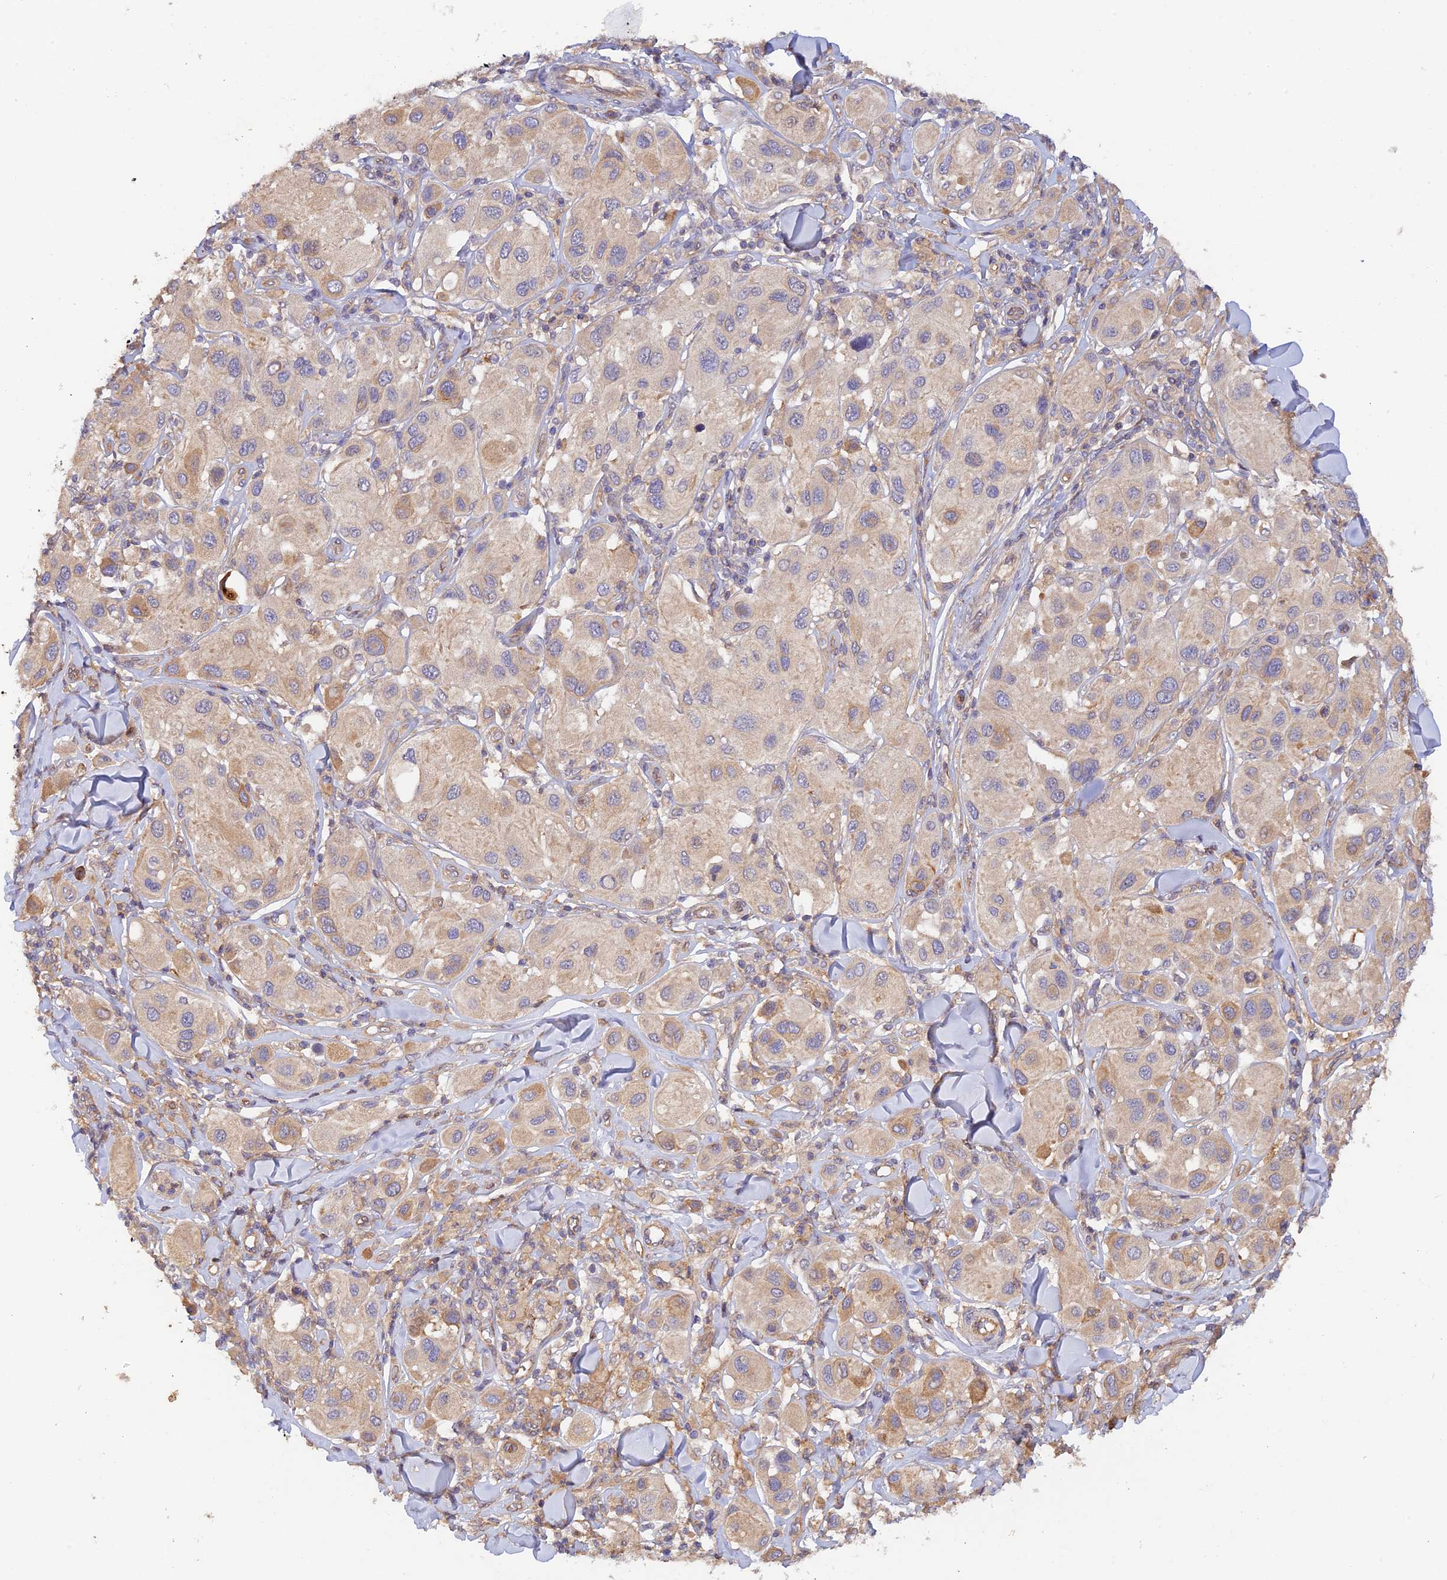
{"staining": {"intensity": "weak", "quantity": "<25%", "location": "cytoplasmic/membranous"}, "tissue": "melanoma", "cell_type": "Tumor cells", "image_type": "cancer", "snomed": [{"axis": "morphology", "description": "Malignant melanoma, Metastatic site"}, {"axis": "topography", "description": "Skin"}], "caption": "Immunohistochemical staining of human malignant melanoma (metastatic site) exhibits no significant staining in tumor cells.", "gene": "MYO9A", "patient": {"sex": "male", "age": 41}}